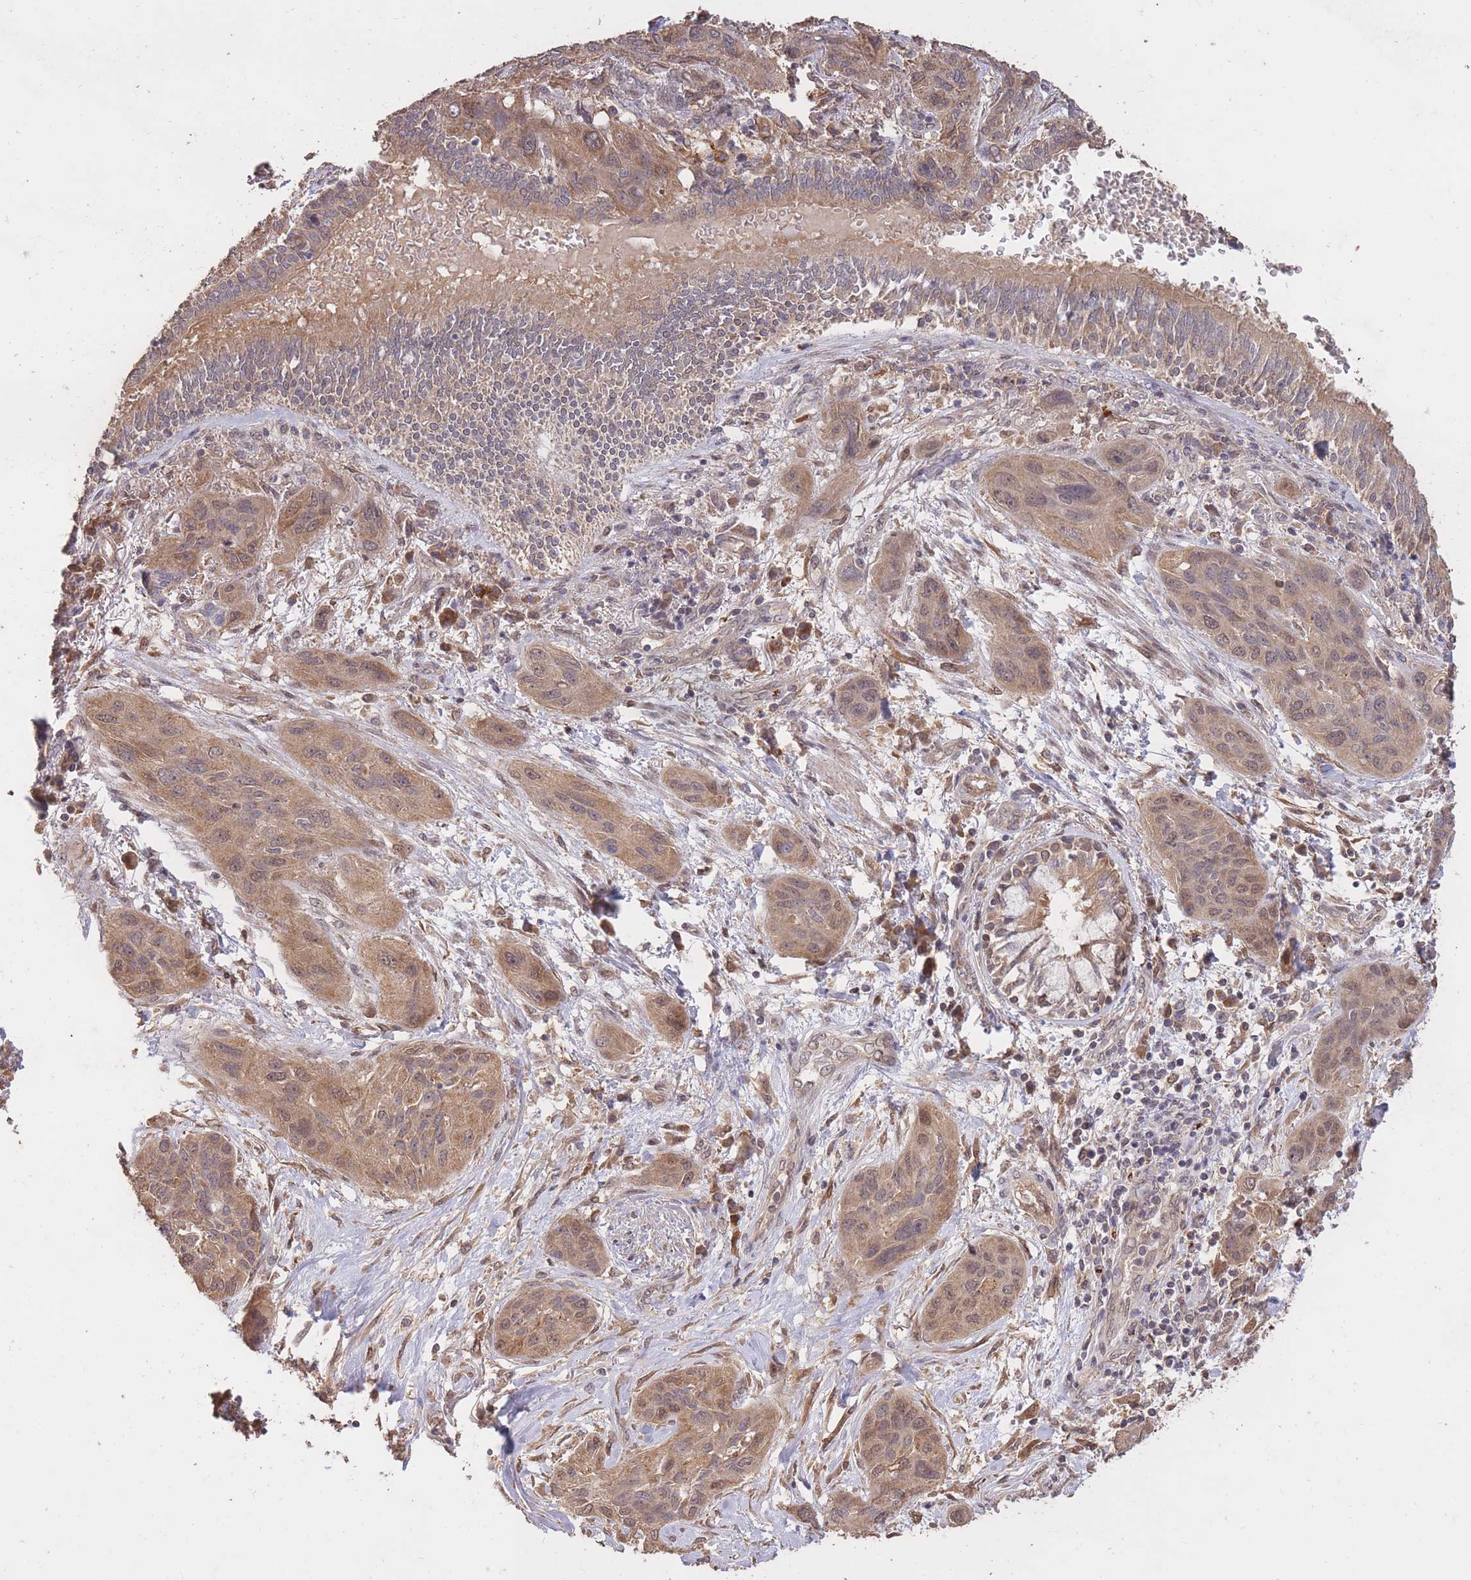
{"staining": {"intensity": "moderate", "quantity": ">75%", "location": "cytoplasmic/membranous"}, "tissue": "lung cancer", "cell_type": "Tumor cells", "image_type": "cancer", "snomed": [{"axis": "morphology", "description": "Squamous cell carcinoma, NOS"}, {"axis": "topography", "description": "Lung"}], "caption": "A brown stain labels moderate cytoplasmic/membranous expression of a protein in squamous cell carcinoma (lung) tumor cells.", "gene": "RGS14", "patient": {"sex": "female", "age": 70}}